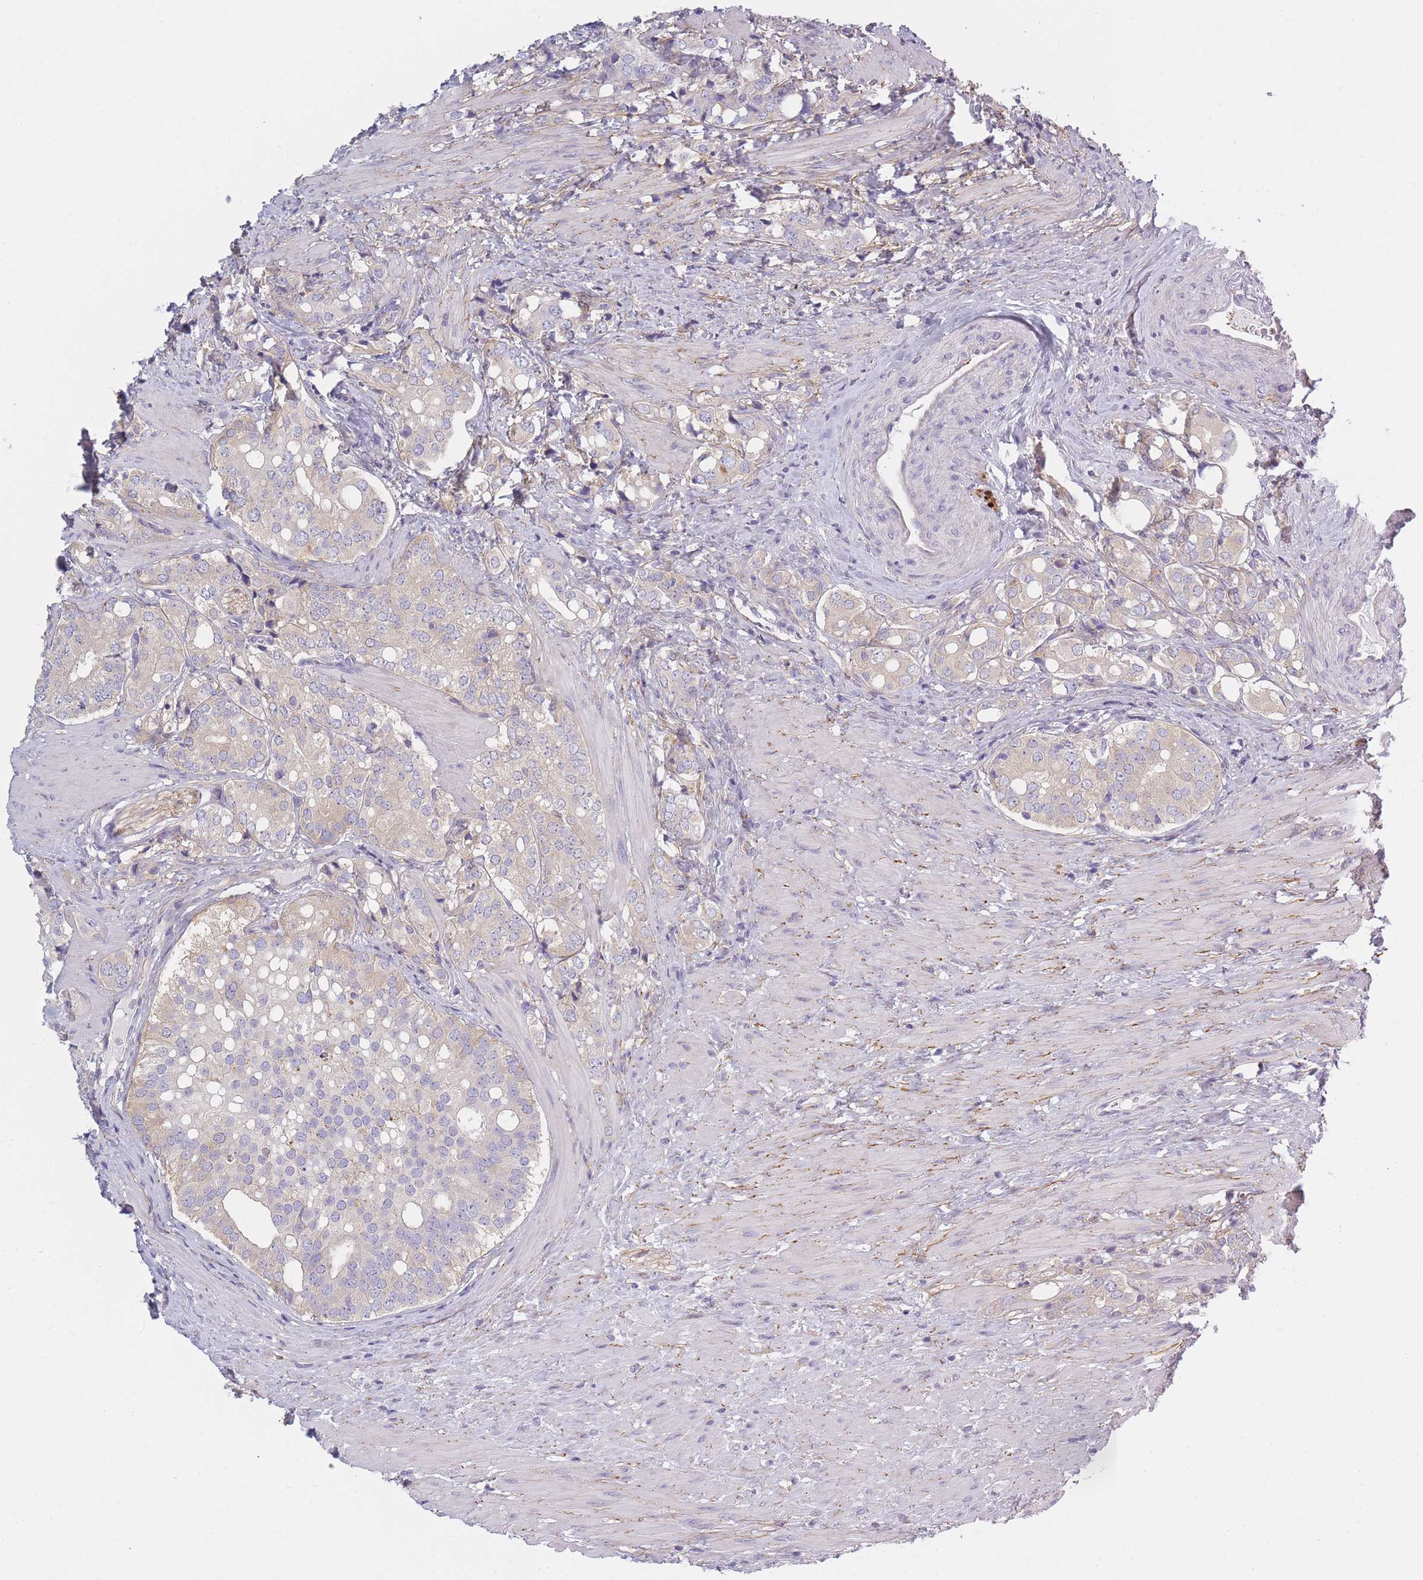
{"staining": {"intensity": "negative", "quantity": "none", "location": "none"}, "tissue": "prostate cancer", "cell_type": "Tumor cells", "image_type": "cancer", "snomed": [{"axis": "morphology", "description": "Adenocarcinoma, High grade"}, {"axis": "topography", "description": "Prostate"}], "caption": "Tumor cells are negative for brown protein staining in prostate cancer.", "gene": "AP3M2", "patient": {"sex": "male", "age": 71}}